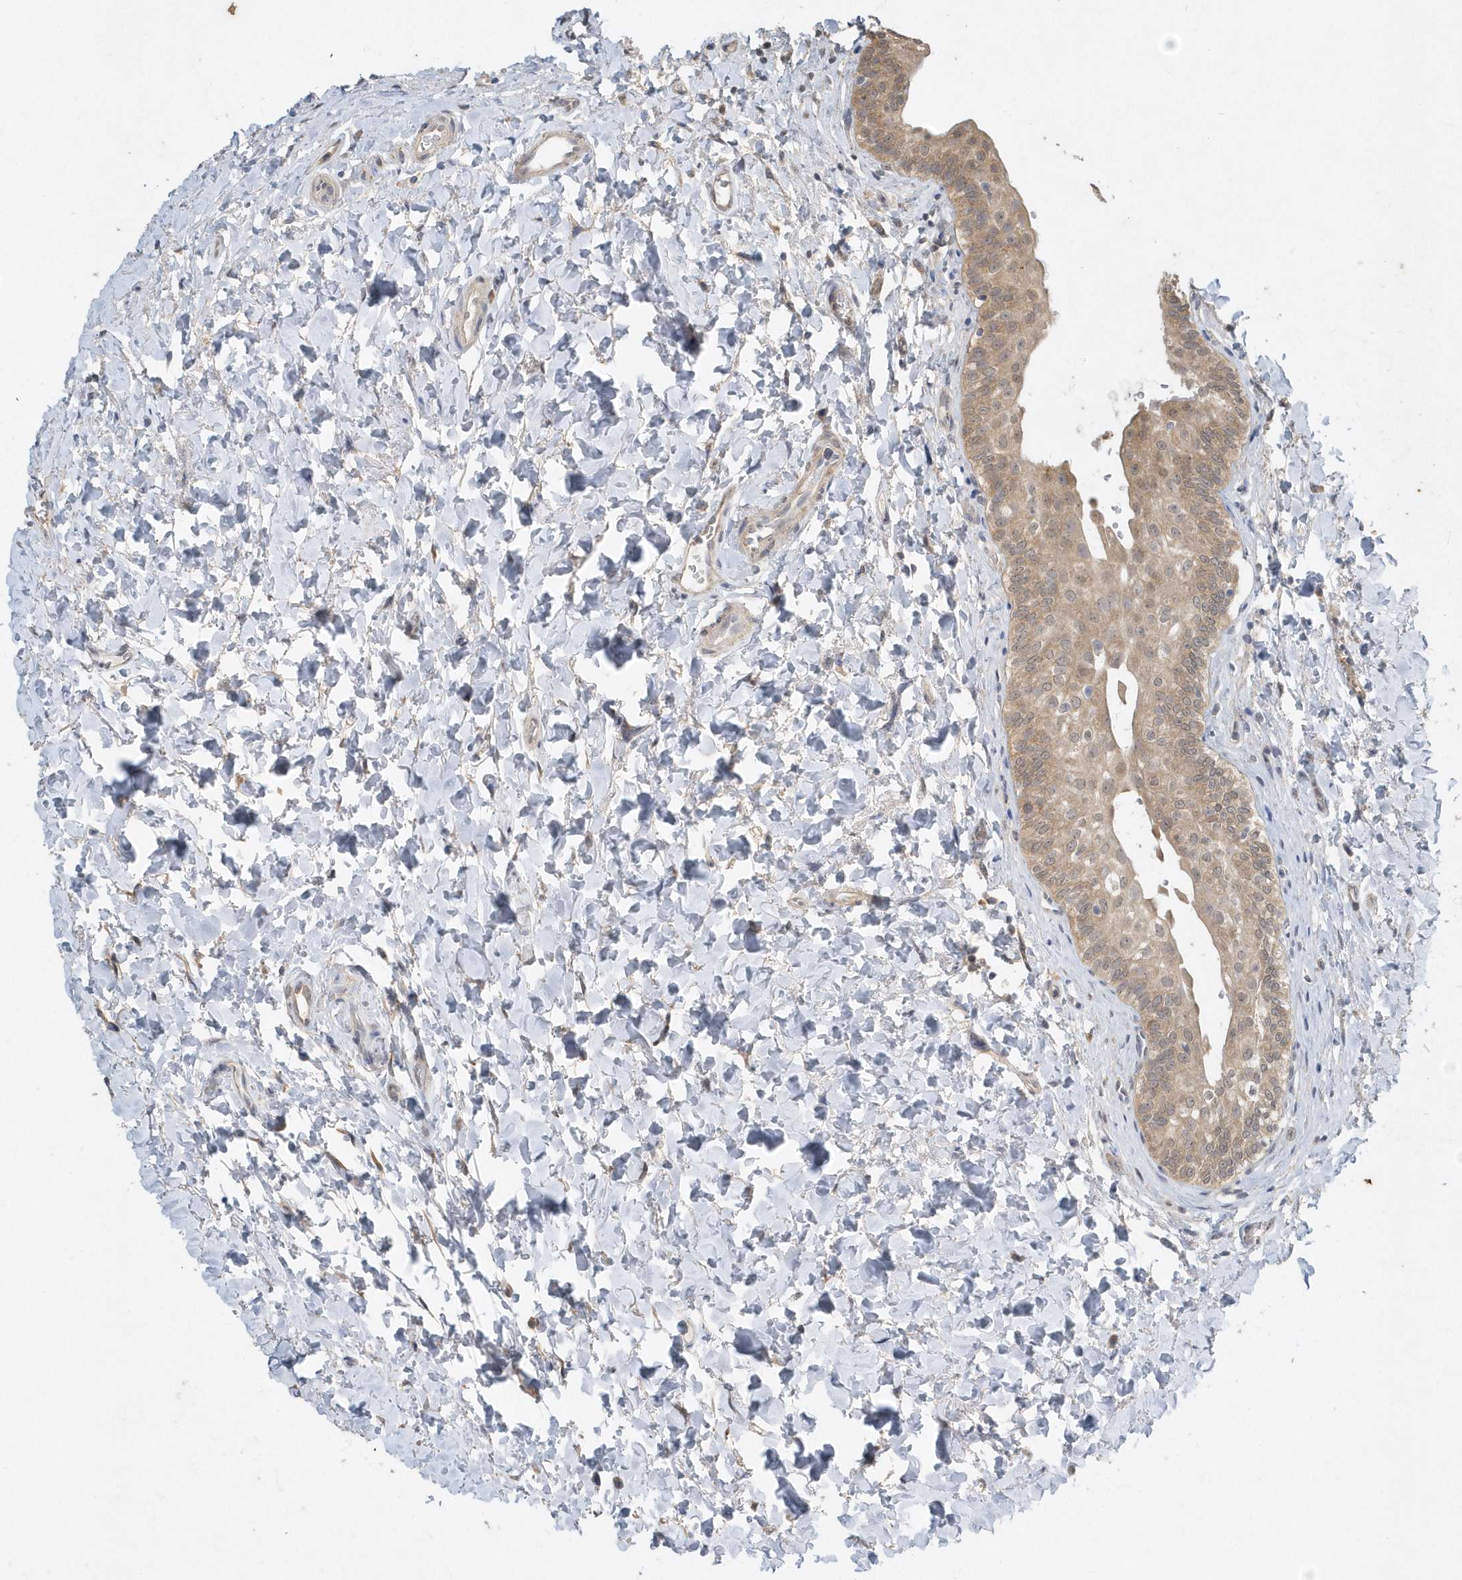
{"staining": {"intensity": "moderate", "quantity": ">75%", "location": "cytoplasmic/membranous"}, "tissue": "urinary bladder", "cell_type": "Urothelial cells", "image_type": "normal", "snomed": [{"axis": "morphology", "description": "Normal tissue, NOS"}, {"axis": "topography", "description": "Urinary bladder"}], "caption": "Brown immunohistochemical staining in normal human urinary bladder demonstrates moderate cytoplasmic/membranous positivity in about >75% of urothelial cells.", "gene": "AKR7A2", "patient": {"sex": "male", "age": 83}}